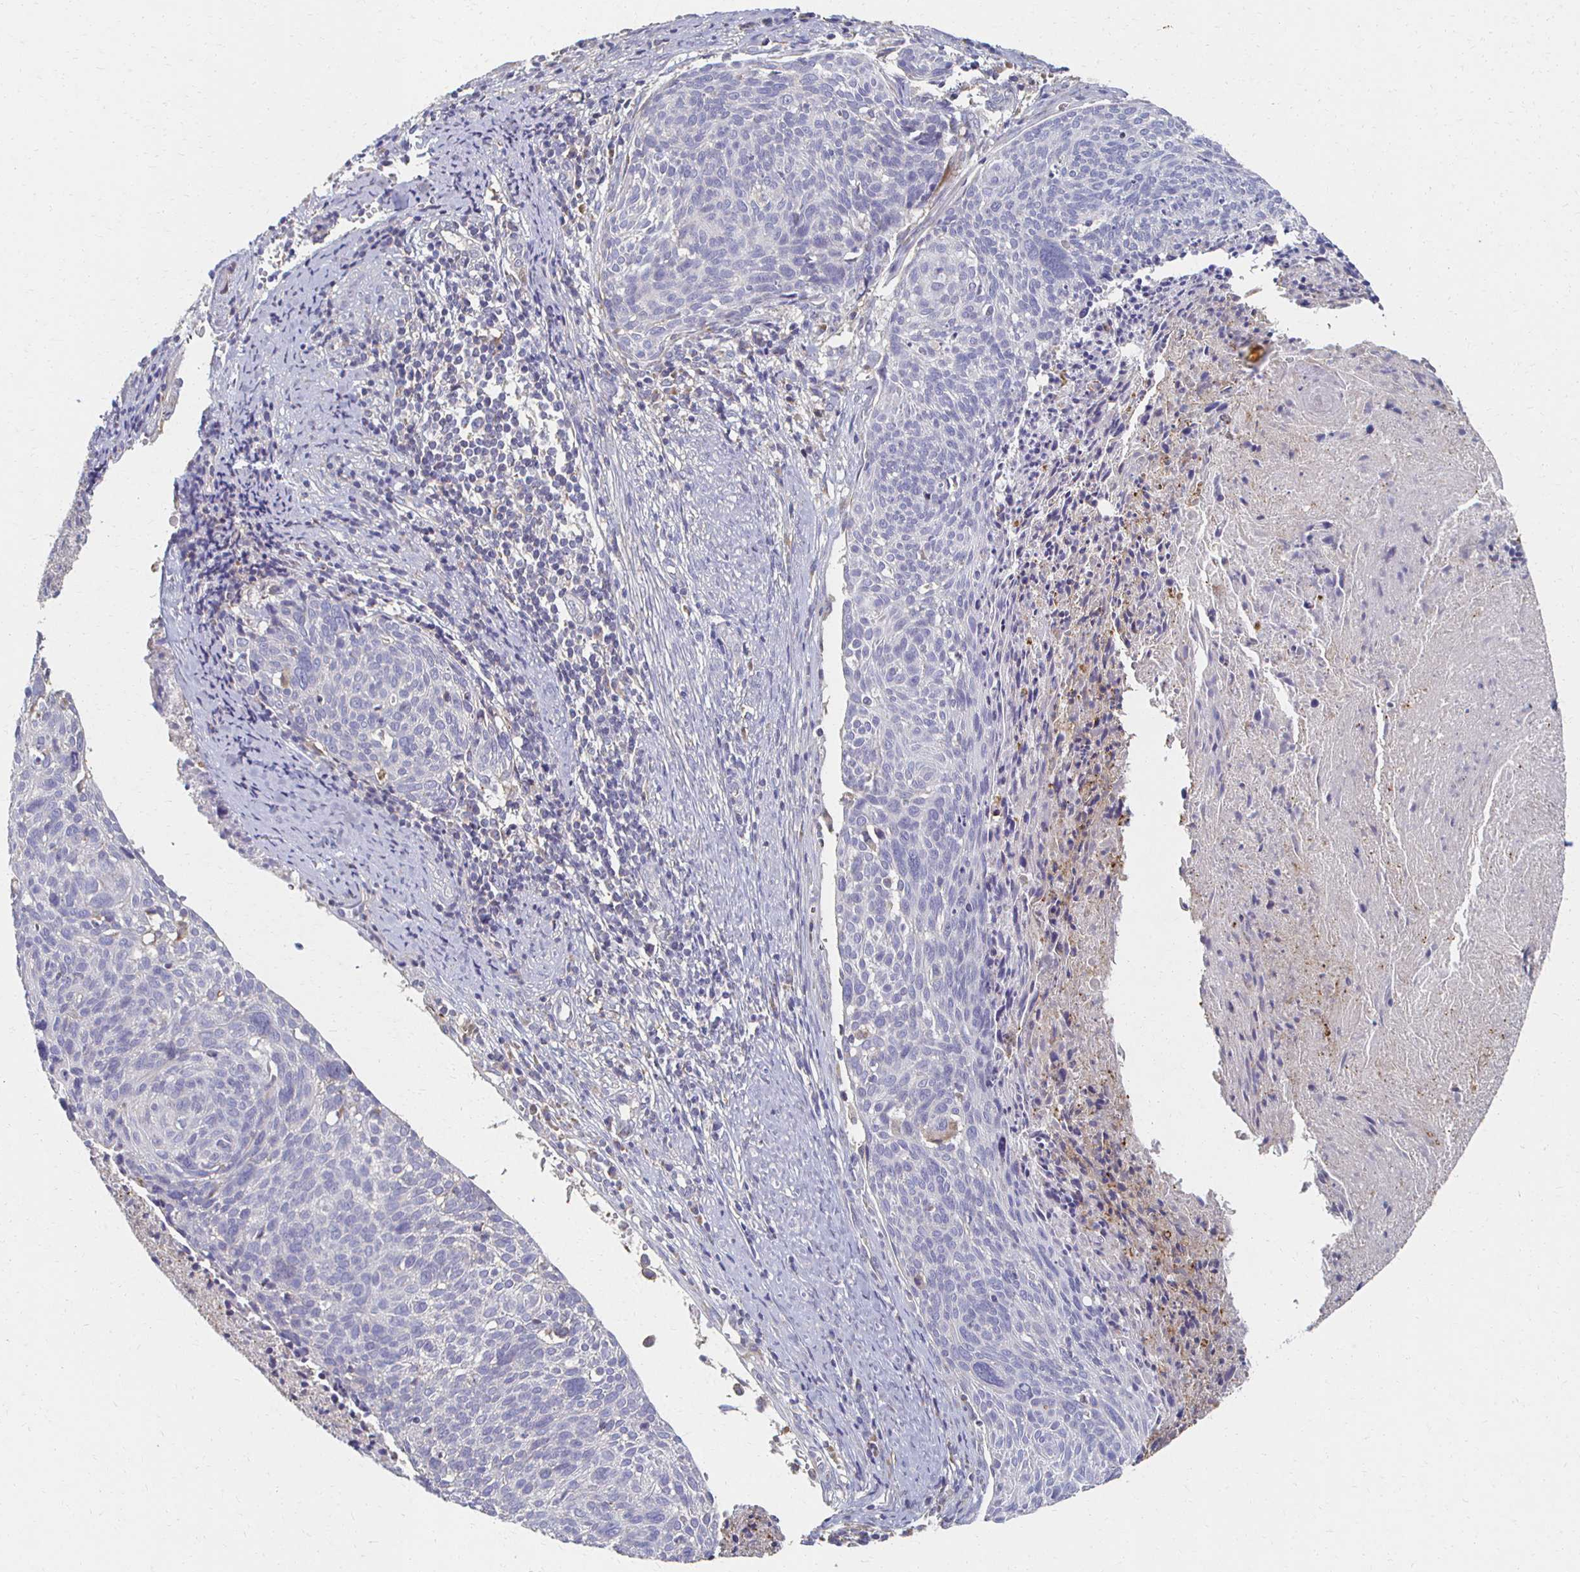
{"staining": {"intensity": "negative", "quantity": "none", "location": "none"}, "tissue": "cervical cancer", "cell_type": "Tumor cells", "image_type": "cancer", "snomed": [{"axis": "morphology", "description": "Squamous cell carcinoma, NOS"}, {"axis": "topography", "description": "Cervix"}], "caption": "Histopathology image shows no protein staining in tumor cells of cervical cancer (squamous cell carcinoma) tissue.", "gene": "CX3CR1", "patient": {"sex": "female", "age": 49}}